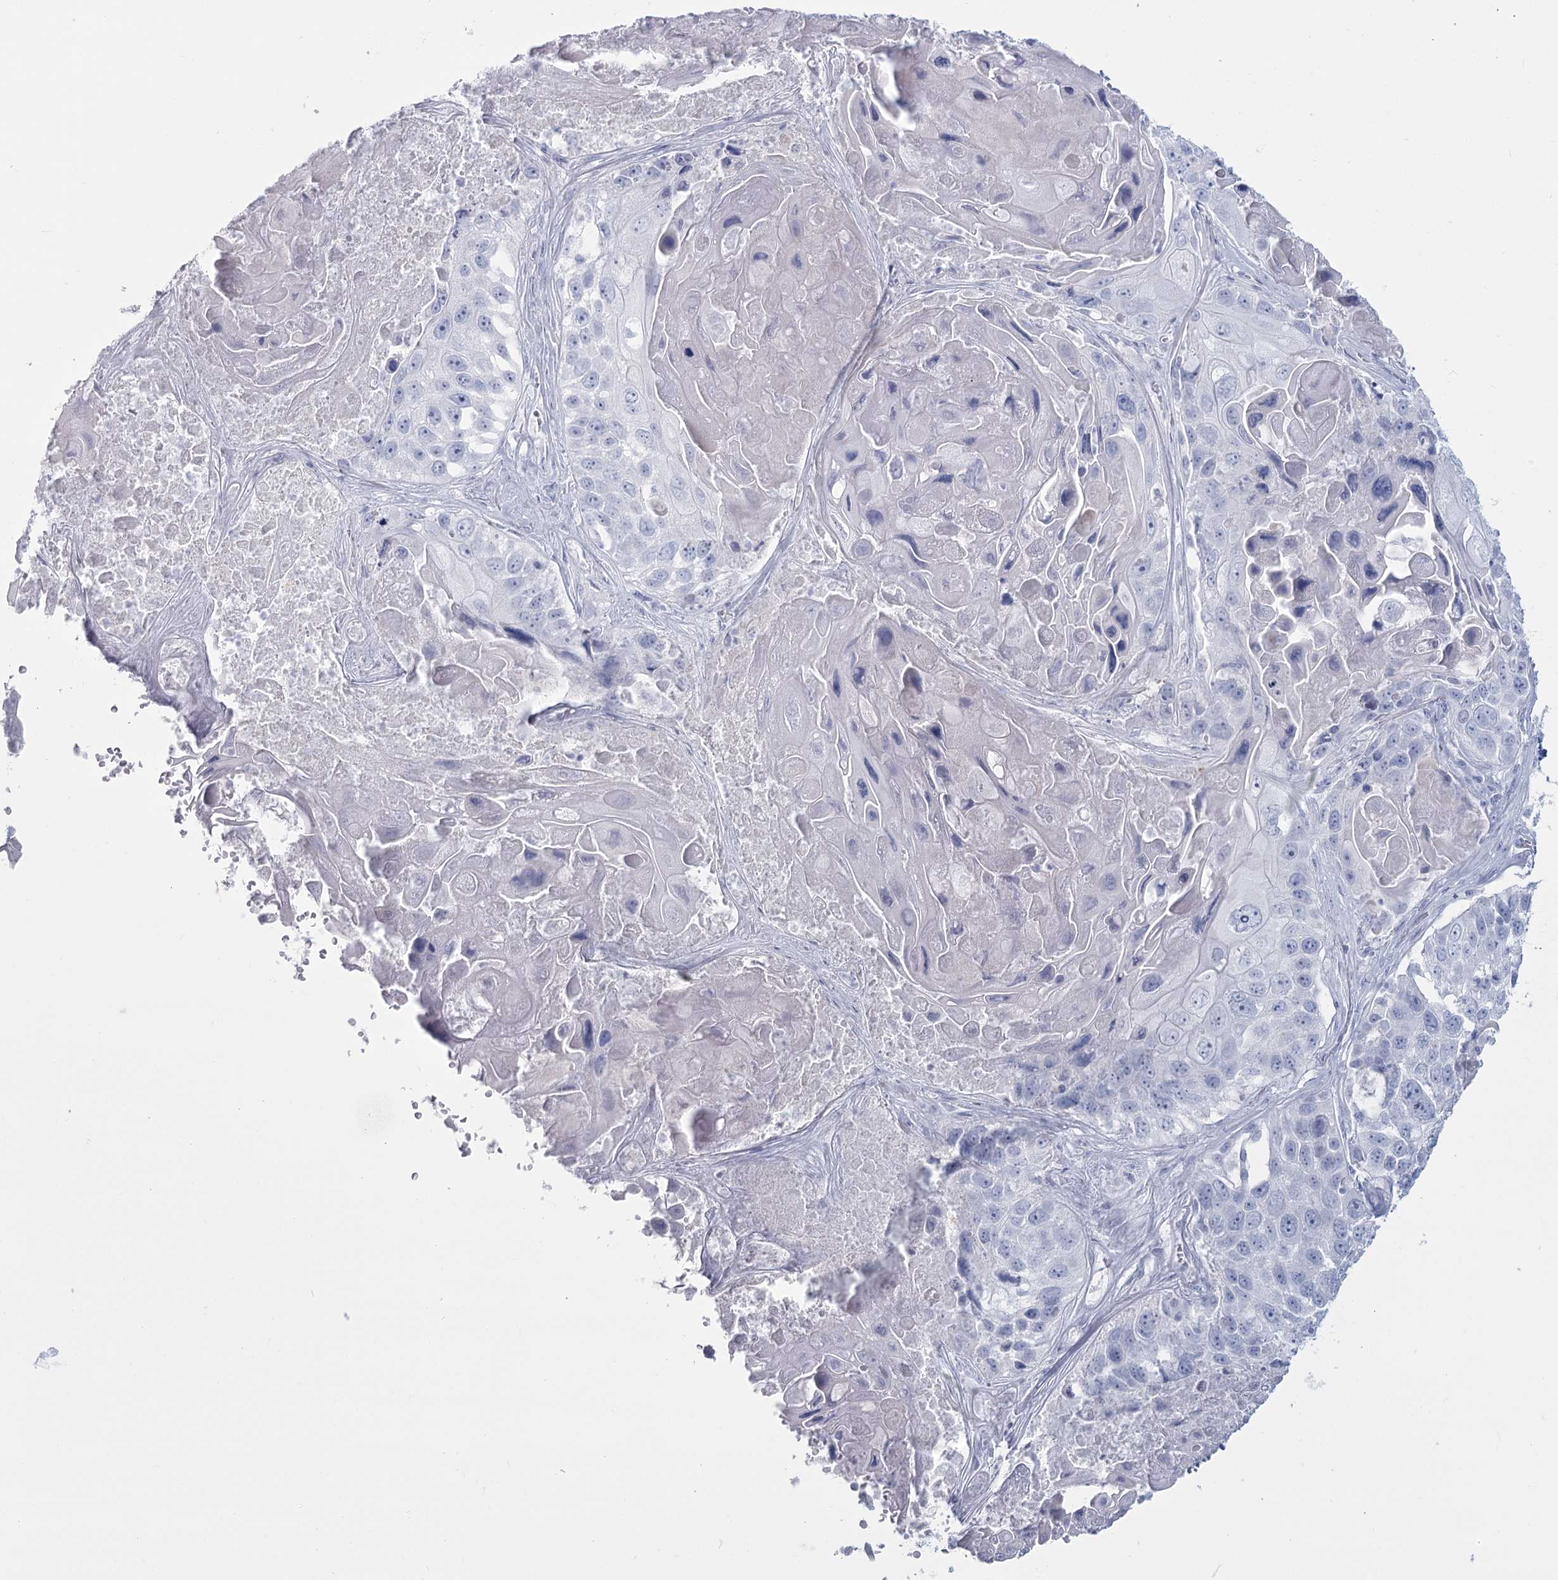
{"staining": {"intensity": "negative", "quantity": "none", "location": "none"}, "tissue": "lung cancer", "cell_type": "Tumor cells", "image_type": "cancer", "snomed": [{"axis": "morphology", "description": "Squamous cell carcinoma, NOS"}, {"axis": "topography", "description": "Lung"}], "caption": "Immunohistochemistry (IHC) of human lung squamous cell carcinoma demonstrates no staining in tumor cells.", "gene": "SLC6A19", "patient": {"sex": "male", "age": 61}}